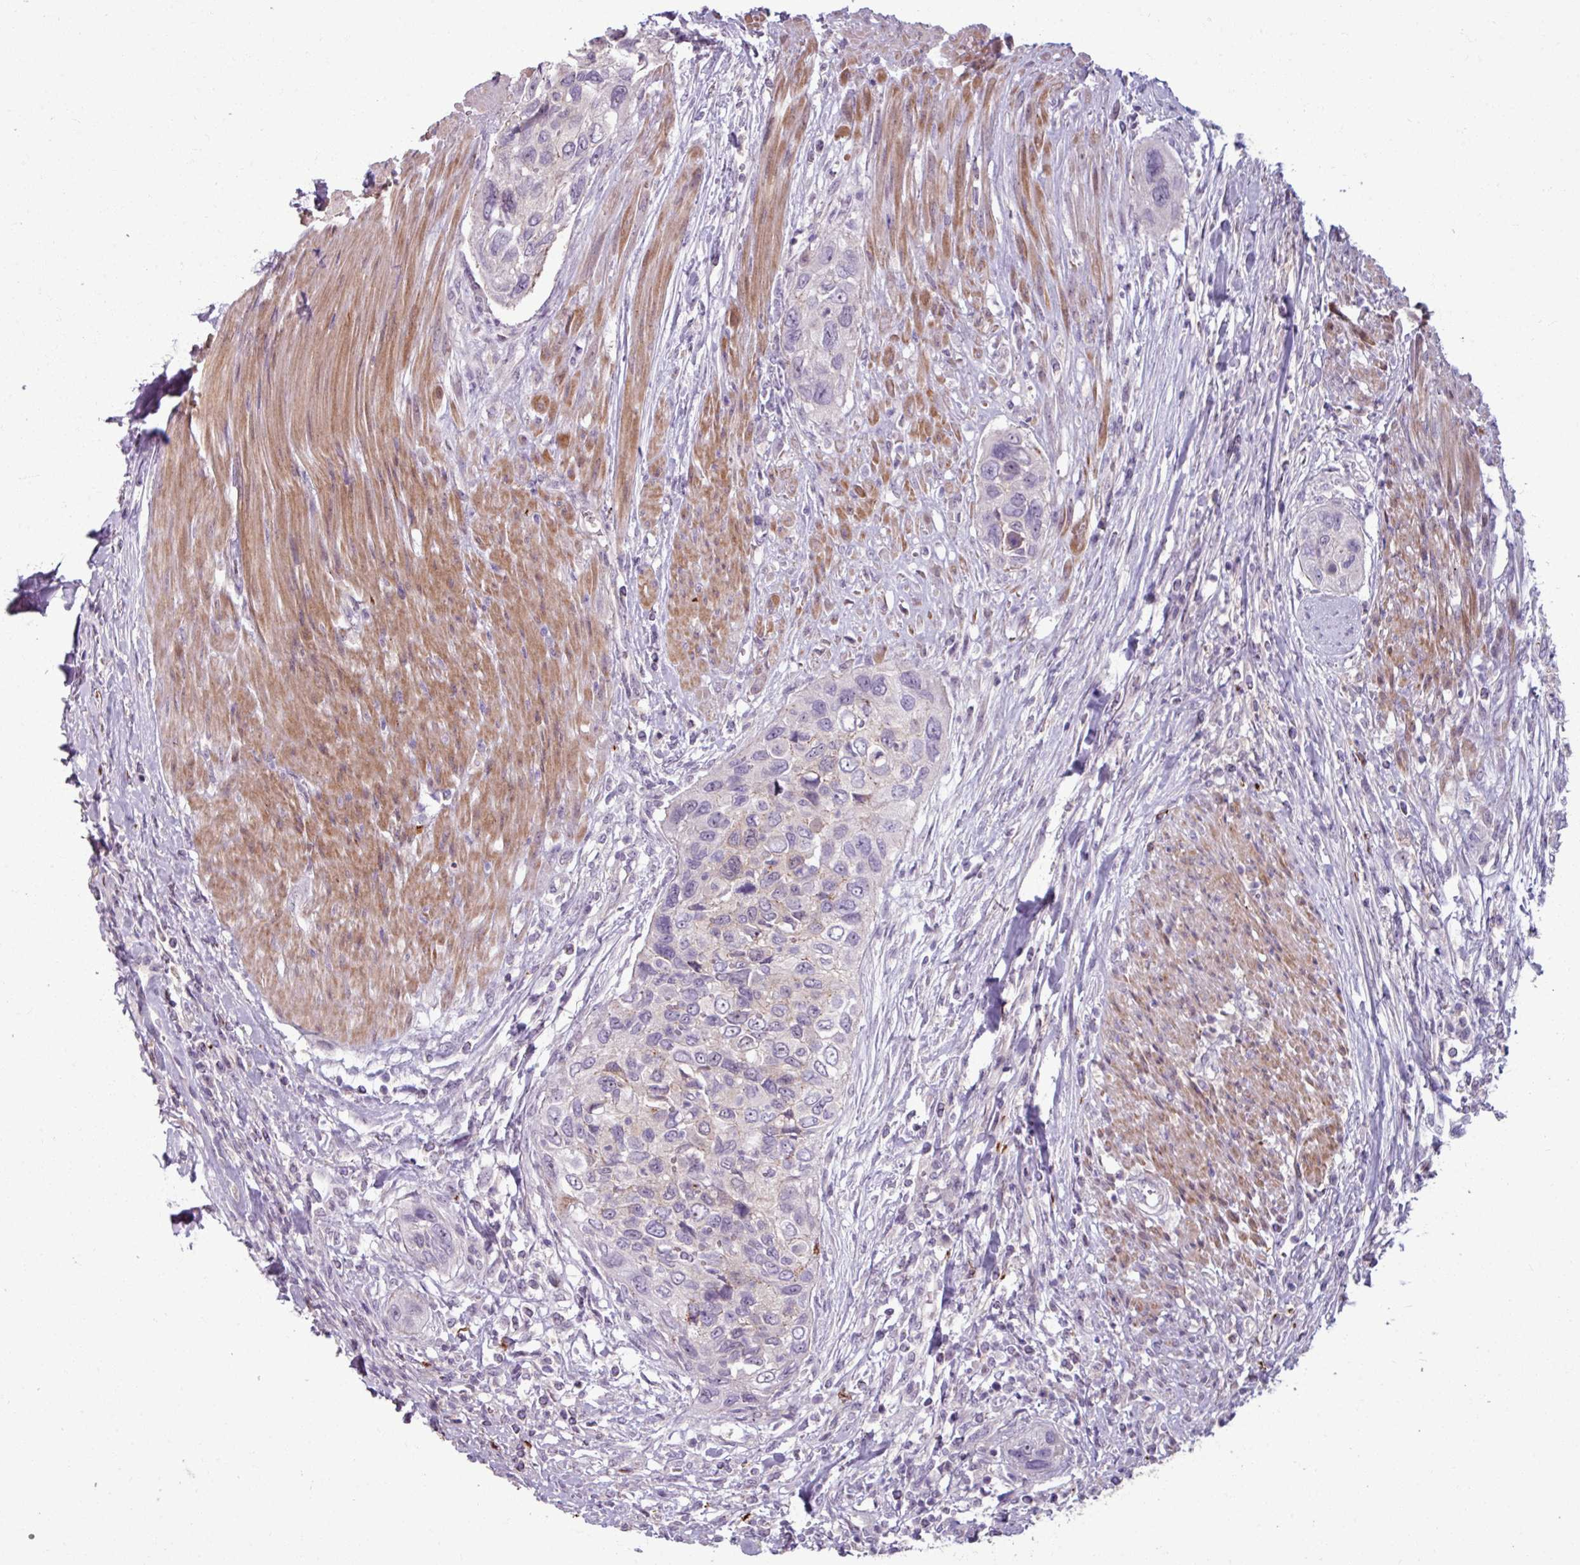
{"staining": {"intensity": "weak", "quantity": "<25%", "location": "cytoplasmic/membranous"}, "tissue": "urothelial cancer", "cell_type": "Tumor cells", "image_type": "cancer", "snomed": [{"axis": "morphology", "description": "Urothelial carcinoma, High grade"}, {"axis": "topography", "description": "Urinary bladder"}], "caption": "Immunohistochemical staining of human high-grade urothelial carcinoma shows no significant positivity in tumor cells.", "gene": "PNMA6A", "patient": {"sex": "female", "age": 60}}